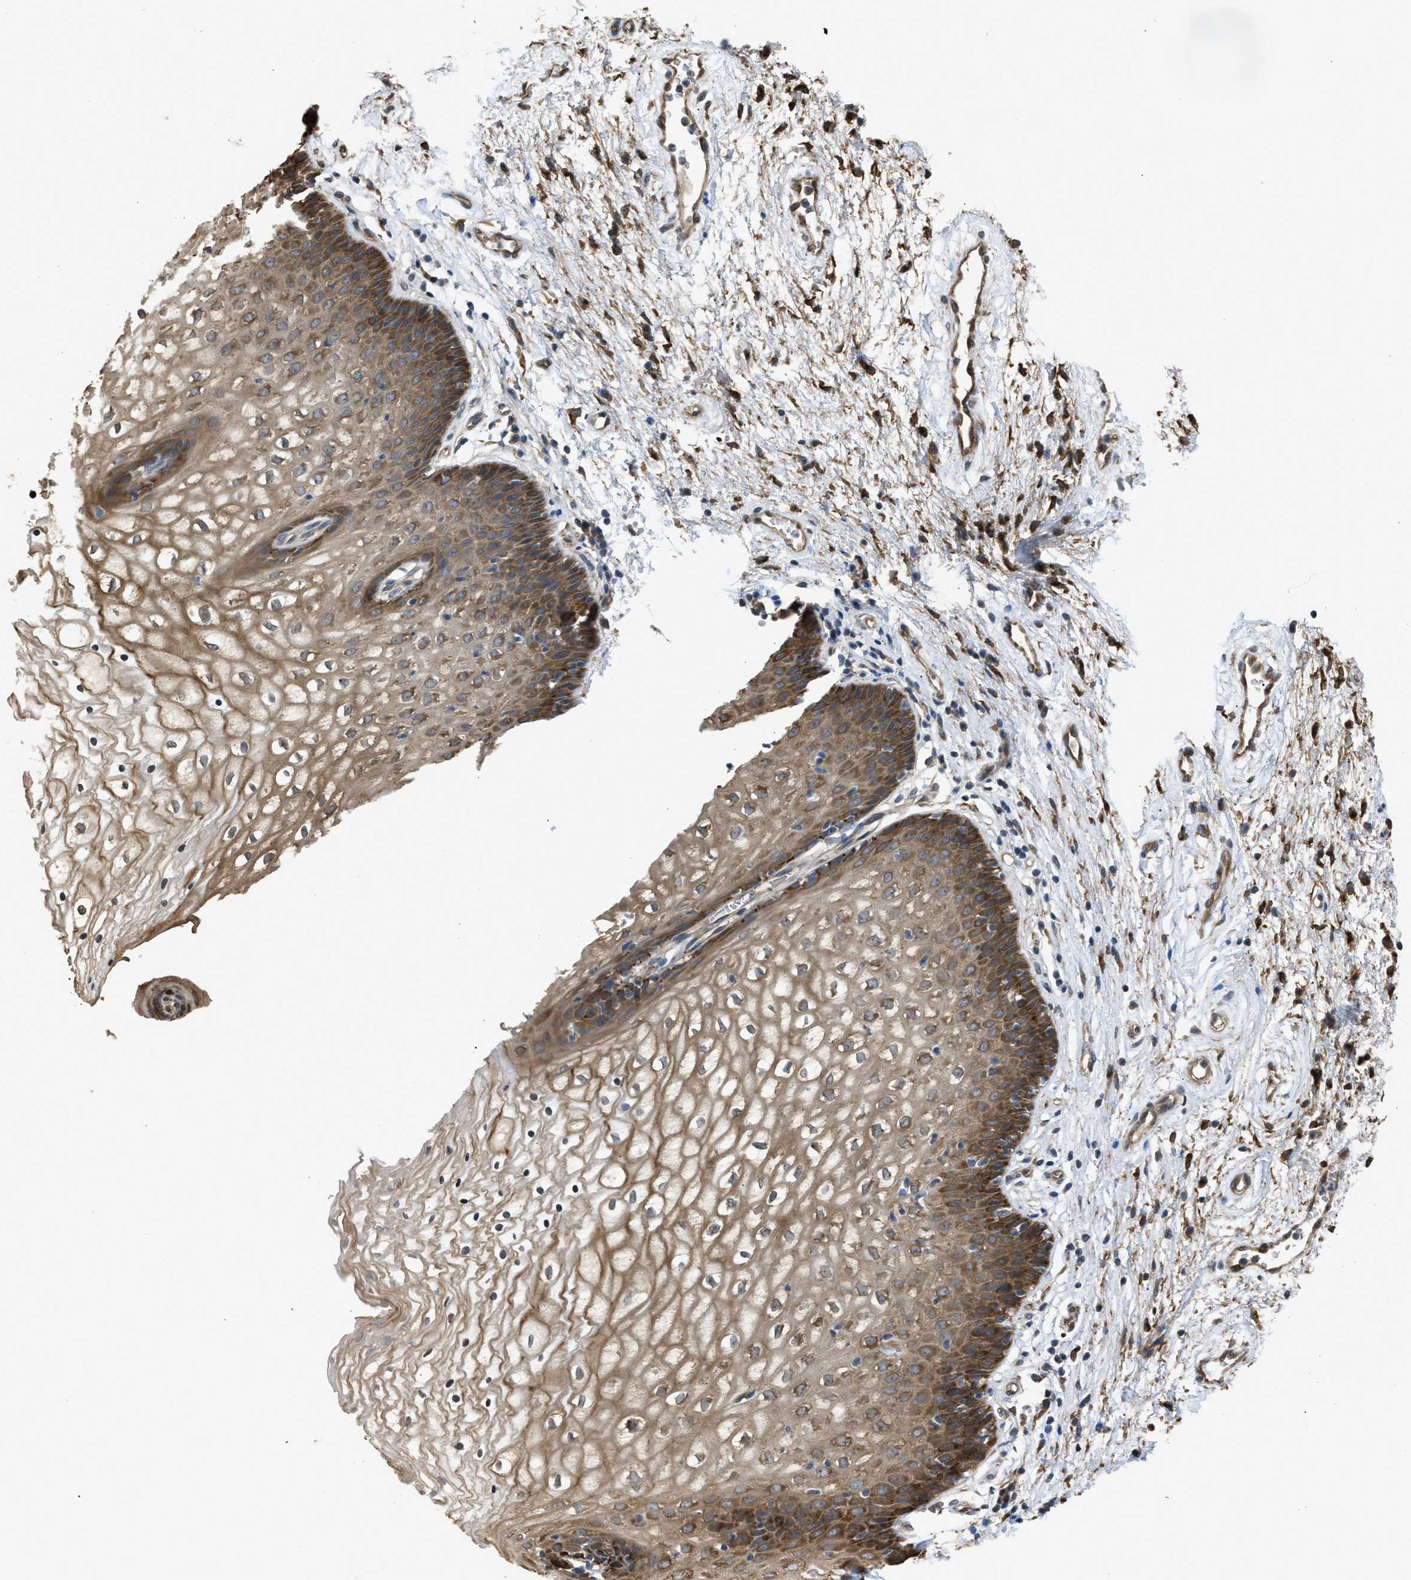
{"staining": {"intensity": "moderate", "quantity": ">75%", "location": "cytoplasmic/membranous"}, "tissue": "vagina", "cell_type": "Squamous epithelial cells", "image_type": "normal", "snomed": [{"axis": "morphology", "description": "Normal tissue, NOS"}, {"axis": "topography", "description": "Vagina"}], "caption": "Vagina stained with DAB immunohistochemistry shows medium levels of moderate cytoplasmic/membranous positivity in about >75% of squamous epithelial cells. Nuclei are stained in blue.", "gene": "BAG3", "patient": {"sex": "female", "age": 34}}